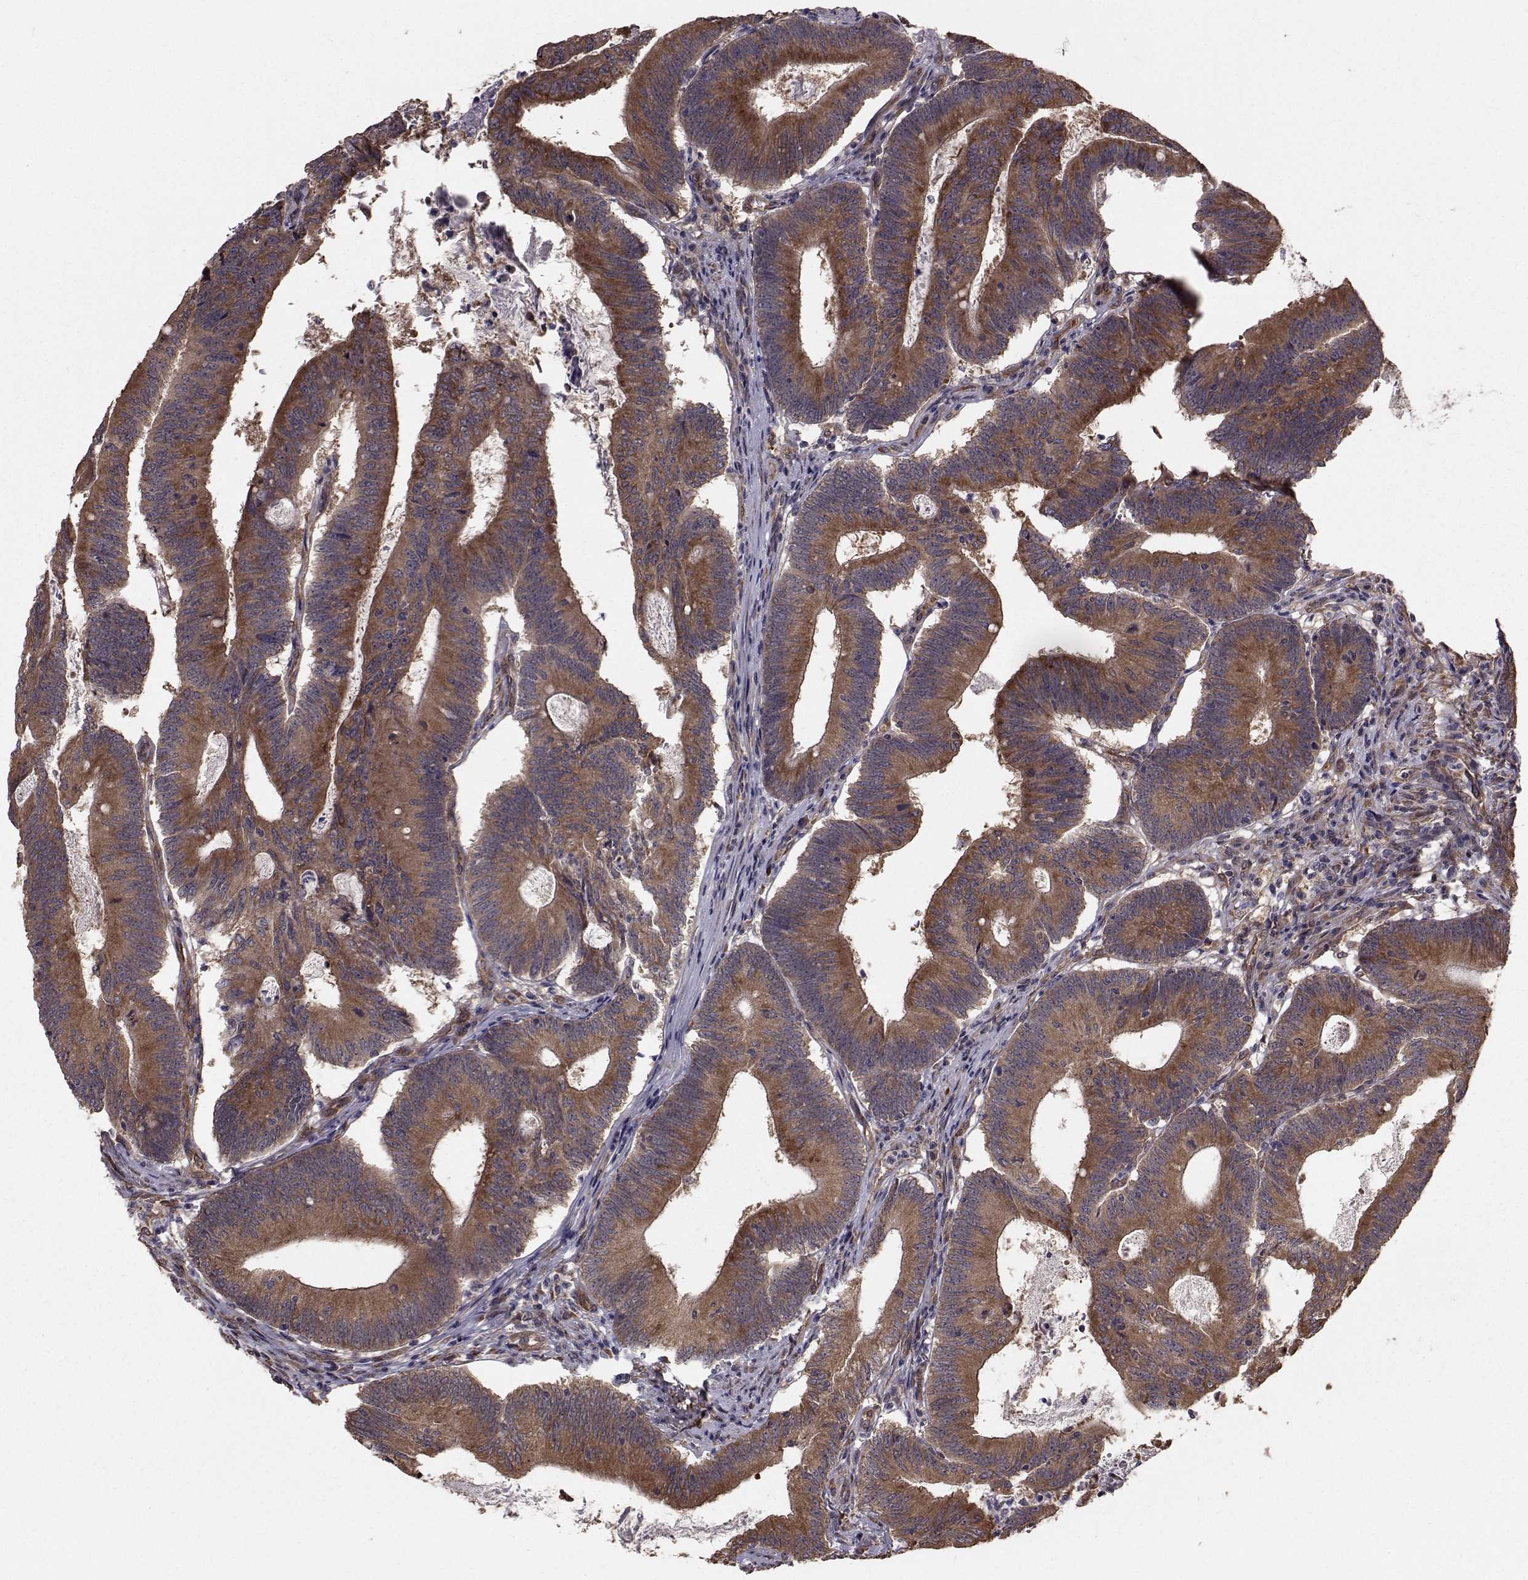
{"staining": {"intensity": "weak", "quantity": ">75%", "location": "cytoplasmic/membranous"}, "tissue": "colorectal cancer", "cell_type": "Tumor cells", "image_type": "cancer", "snomed": [{"axis": "morphology", "description": "Adenocarcinoma, NOS"}, {"axis": "topography", "description": "Colon"}], "caption": "Brown immunohistochemical staining in human colorectal cancer (adenocarcinoma) shows weak cytoplasmic/membranous expression in about >75% of tumor cells. The protein is shown in brown color, while the nuclei are stained blue.", "gene": "TRIP10", "patient": {"sex": "female", "age": 70}}